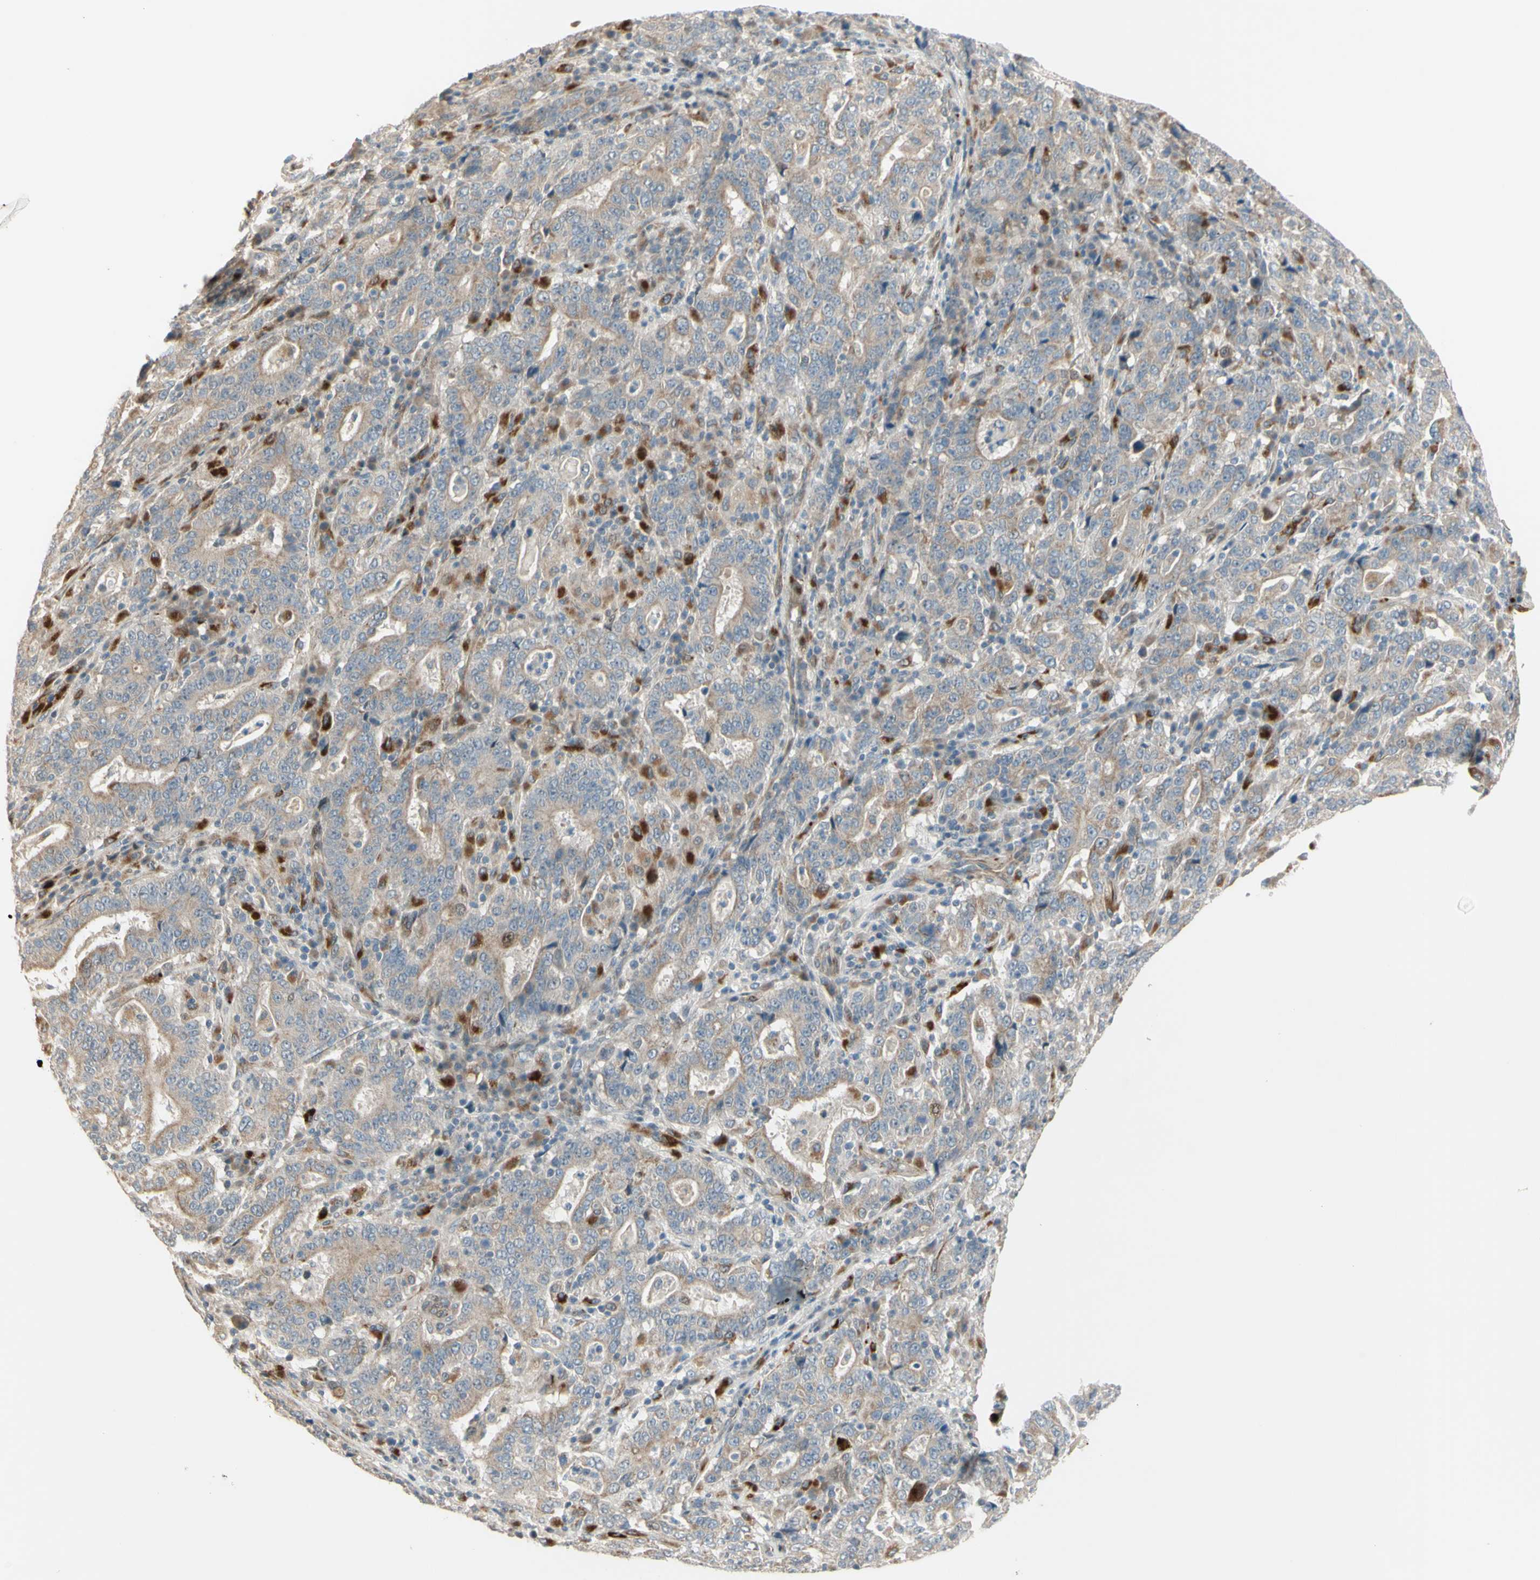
{"staining": {"intensity": "weak", "quantity": ">75%", "location": "cytoplasmic/membranous"}, "tissue": "stomach cancer", "cell_type": "Tumor cells", "image_type": "cancer", "snomed": [{"axis": "morphology", "description": "Normal tissue, NOS"}, {"axis": "morphology", "description": "Adenocarcinoma, NOS"}, {"axis": "topography", "description": "Stomach, upper"}, {"axis": "topography", "description": "Stomach"}], "caption": "The immunohistochemical stain shows weak cytoplasmic/membranous staining in tumor cells of stomach cancer tissue. (DAB (3,3'-diaminobenzidine) IHC with brightfield microscopy, high magnification).", "gene": "NDFIP1", "patient": {"sex": "male", "age": 59}}